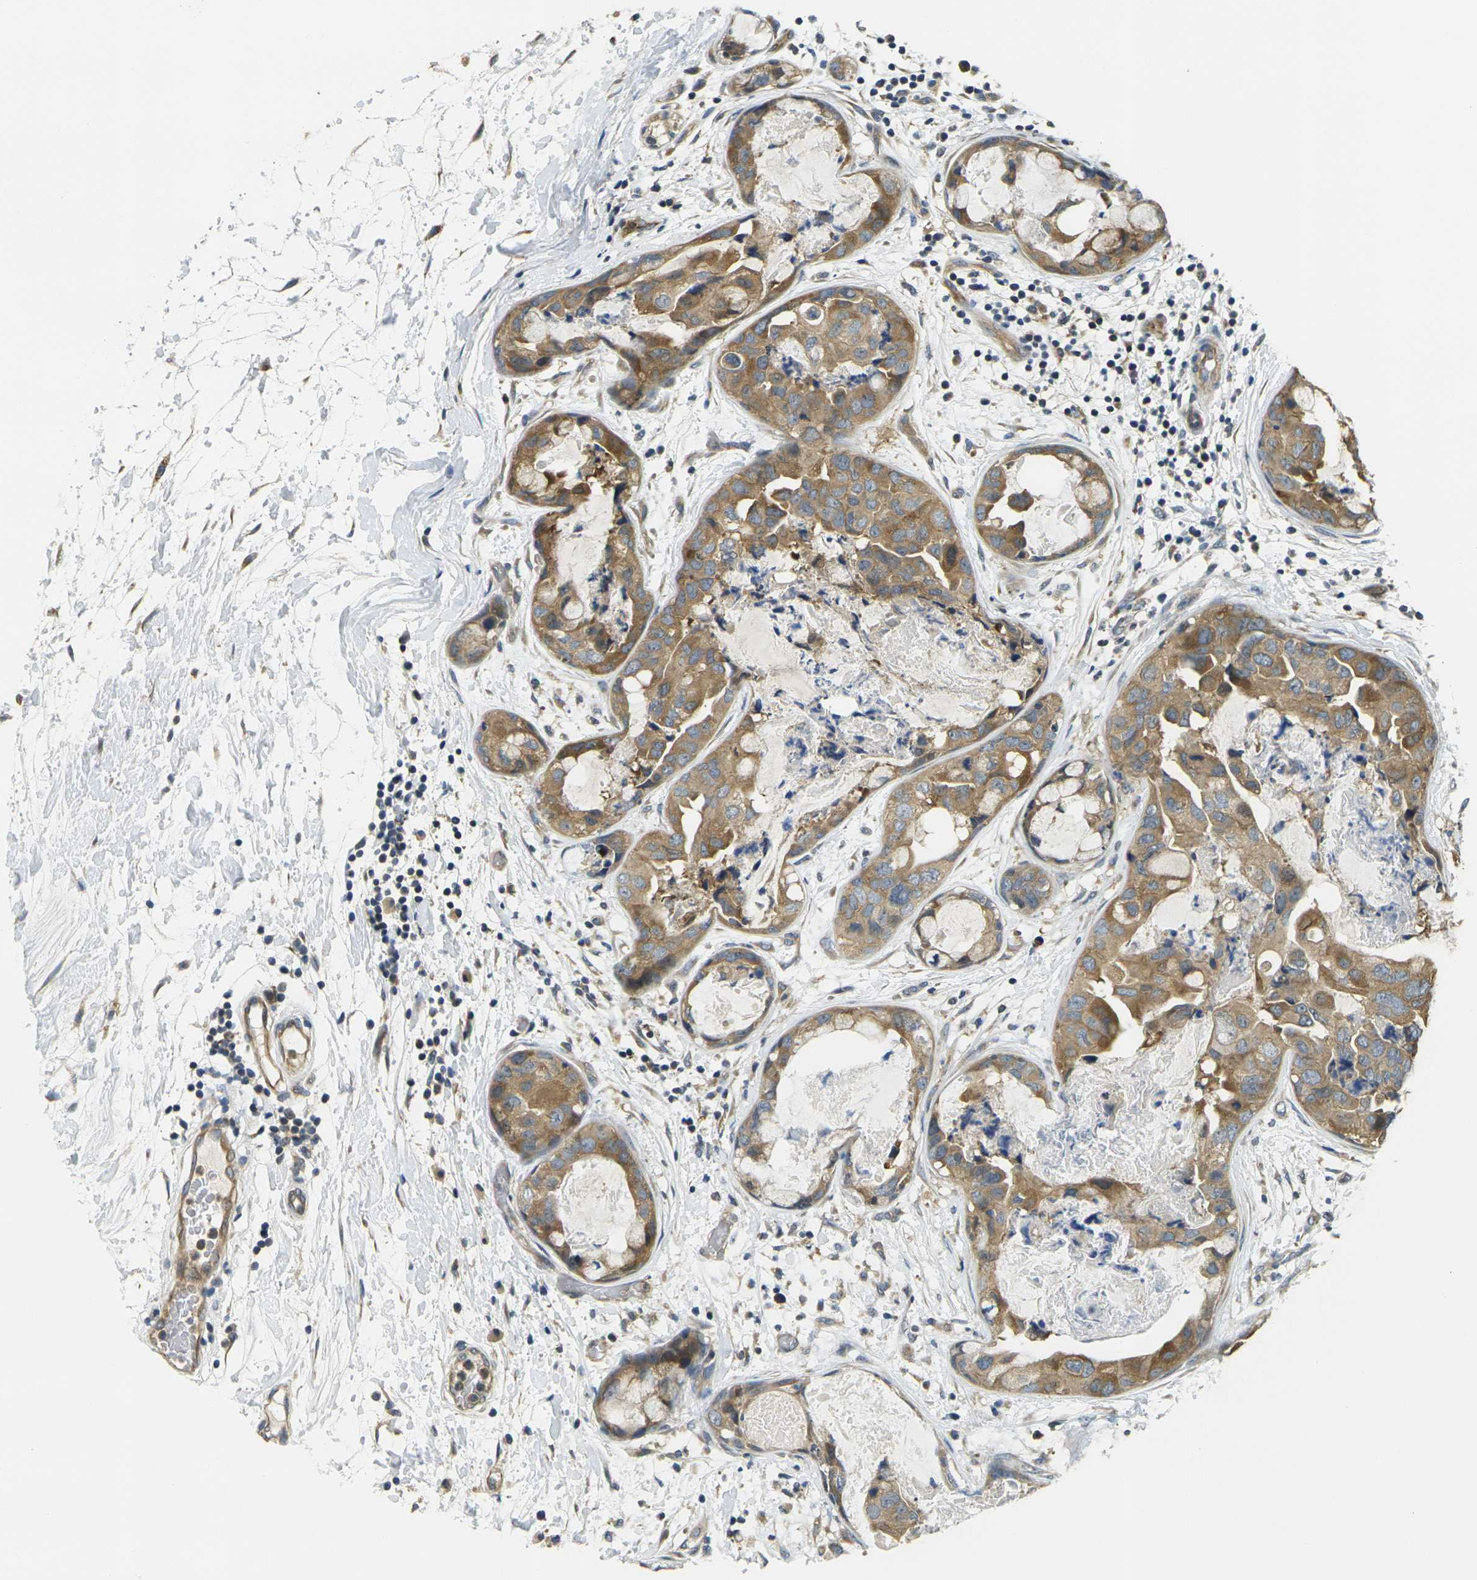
{"staining": {"intensity": "moderate", "quantity": ">75%", "location": "cytoplasmic/membranous"}, "tissue": "breast cancer", "cell_type": "Tumor cells", "image_type": "cancer", "snomed": [{"axis": "morphology", "description": "Duct carcinoma"}, {"axis": "topography", "description": "Breast"}], "caption": "The photomicrograph demonstrates staining of breast infiltrating ductal carcinoma, revealing moderate cytoplasmic/membranous protein positivity (brown color) within tumor cells. The staining was performed using DAB, with brown indicating positive protein expression. Nuclei are stained blue with hematoxylin.", "gene": "MINAR2", "patient": {"sex": "female", "age": 40}}